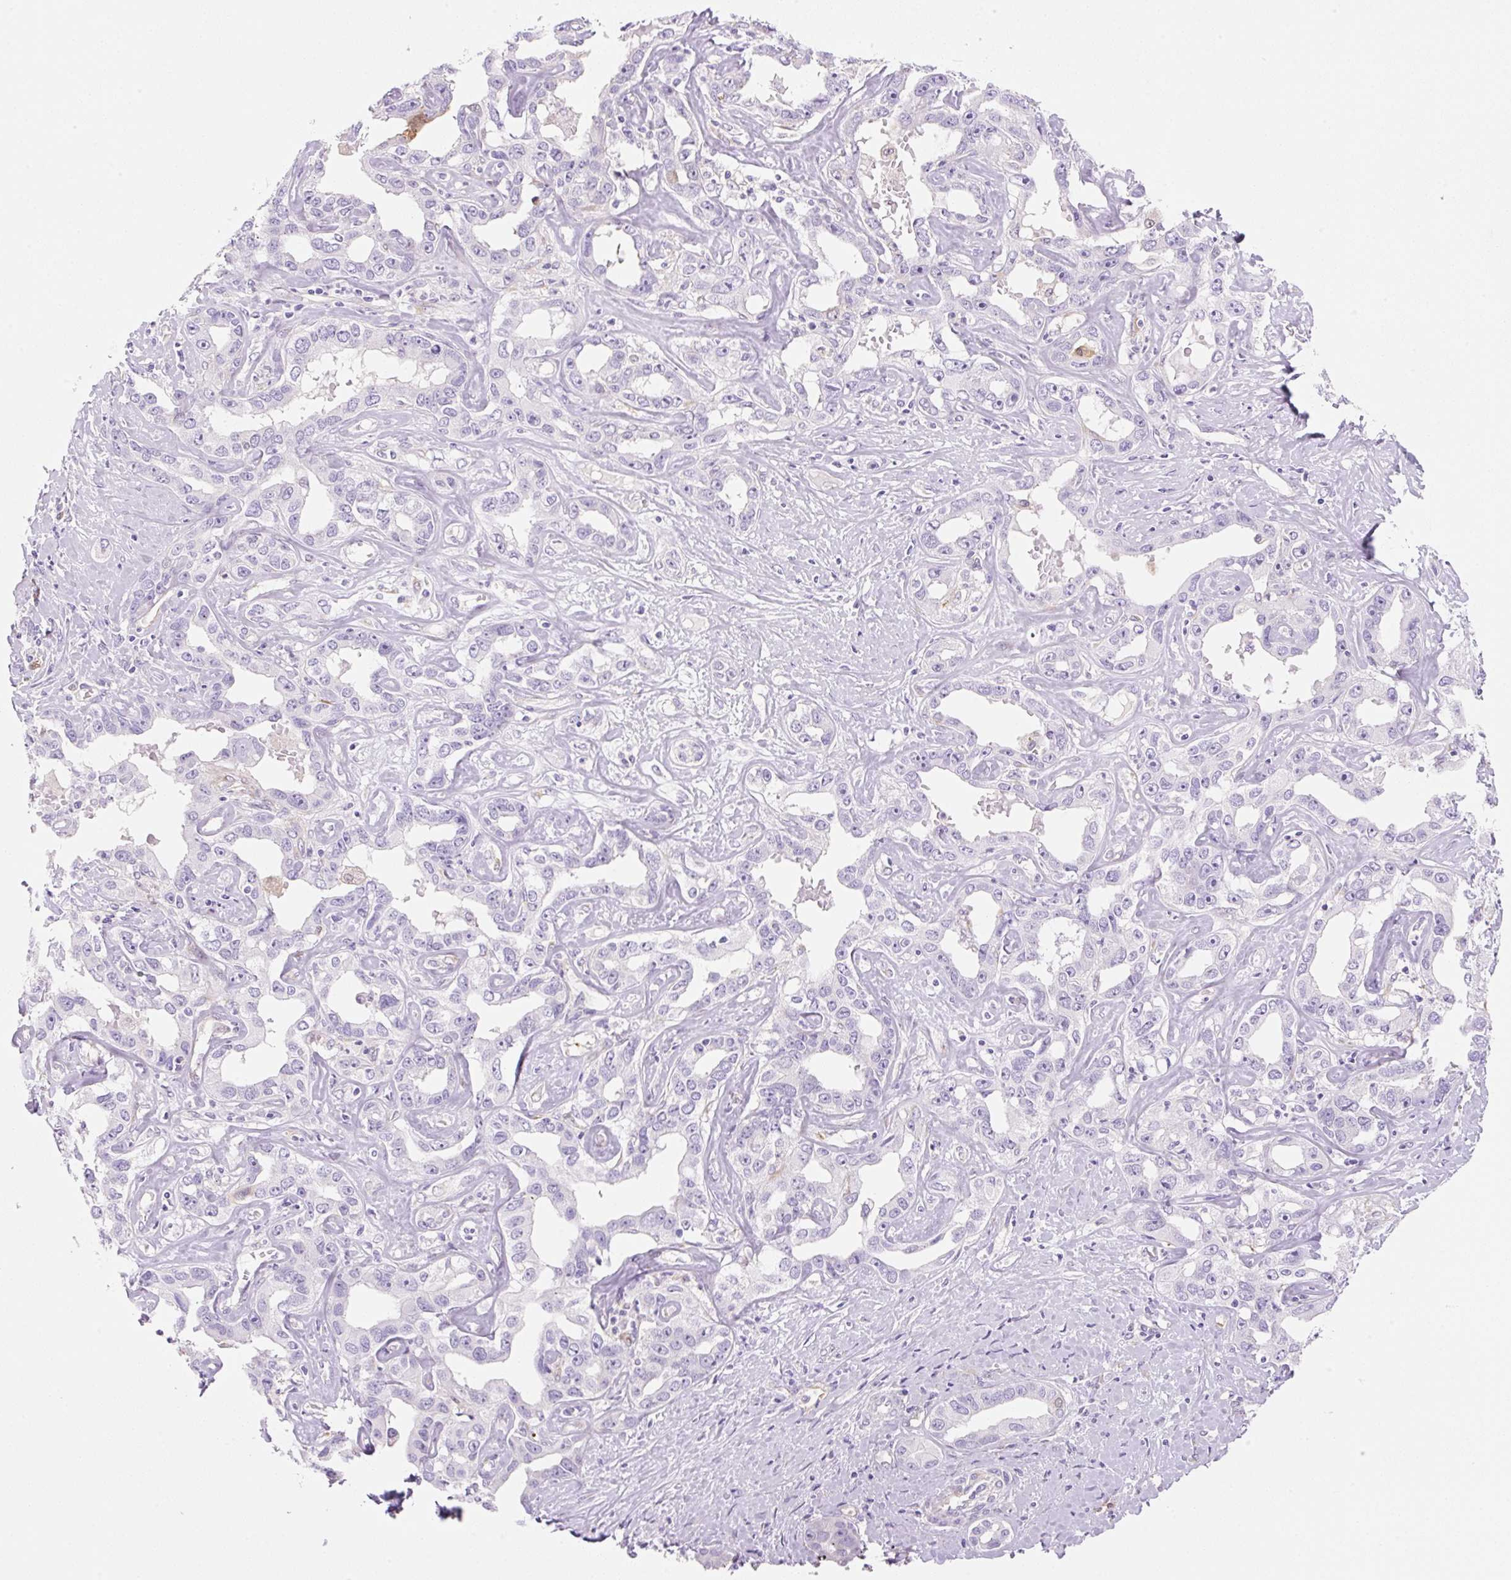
{"staining": {"intensity": "negative", "quantity": "none", "location": "none"}, "tissue": "liver cancer", "cell_type": "Tumor cells", "image_type": "cancer", "snomed": [{"axis": "morphology", "description": "Cholangiocarcinoma"}, {"axis": "topography", "description": "Liver"}], "caption": "This is an immunohistochemistry micrograph of human liver cancer (cholangiocarcinoma). There is no staining in tumor cells.", "gene": "FABP5", "patient": {"sex": "male", "age": 59}}